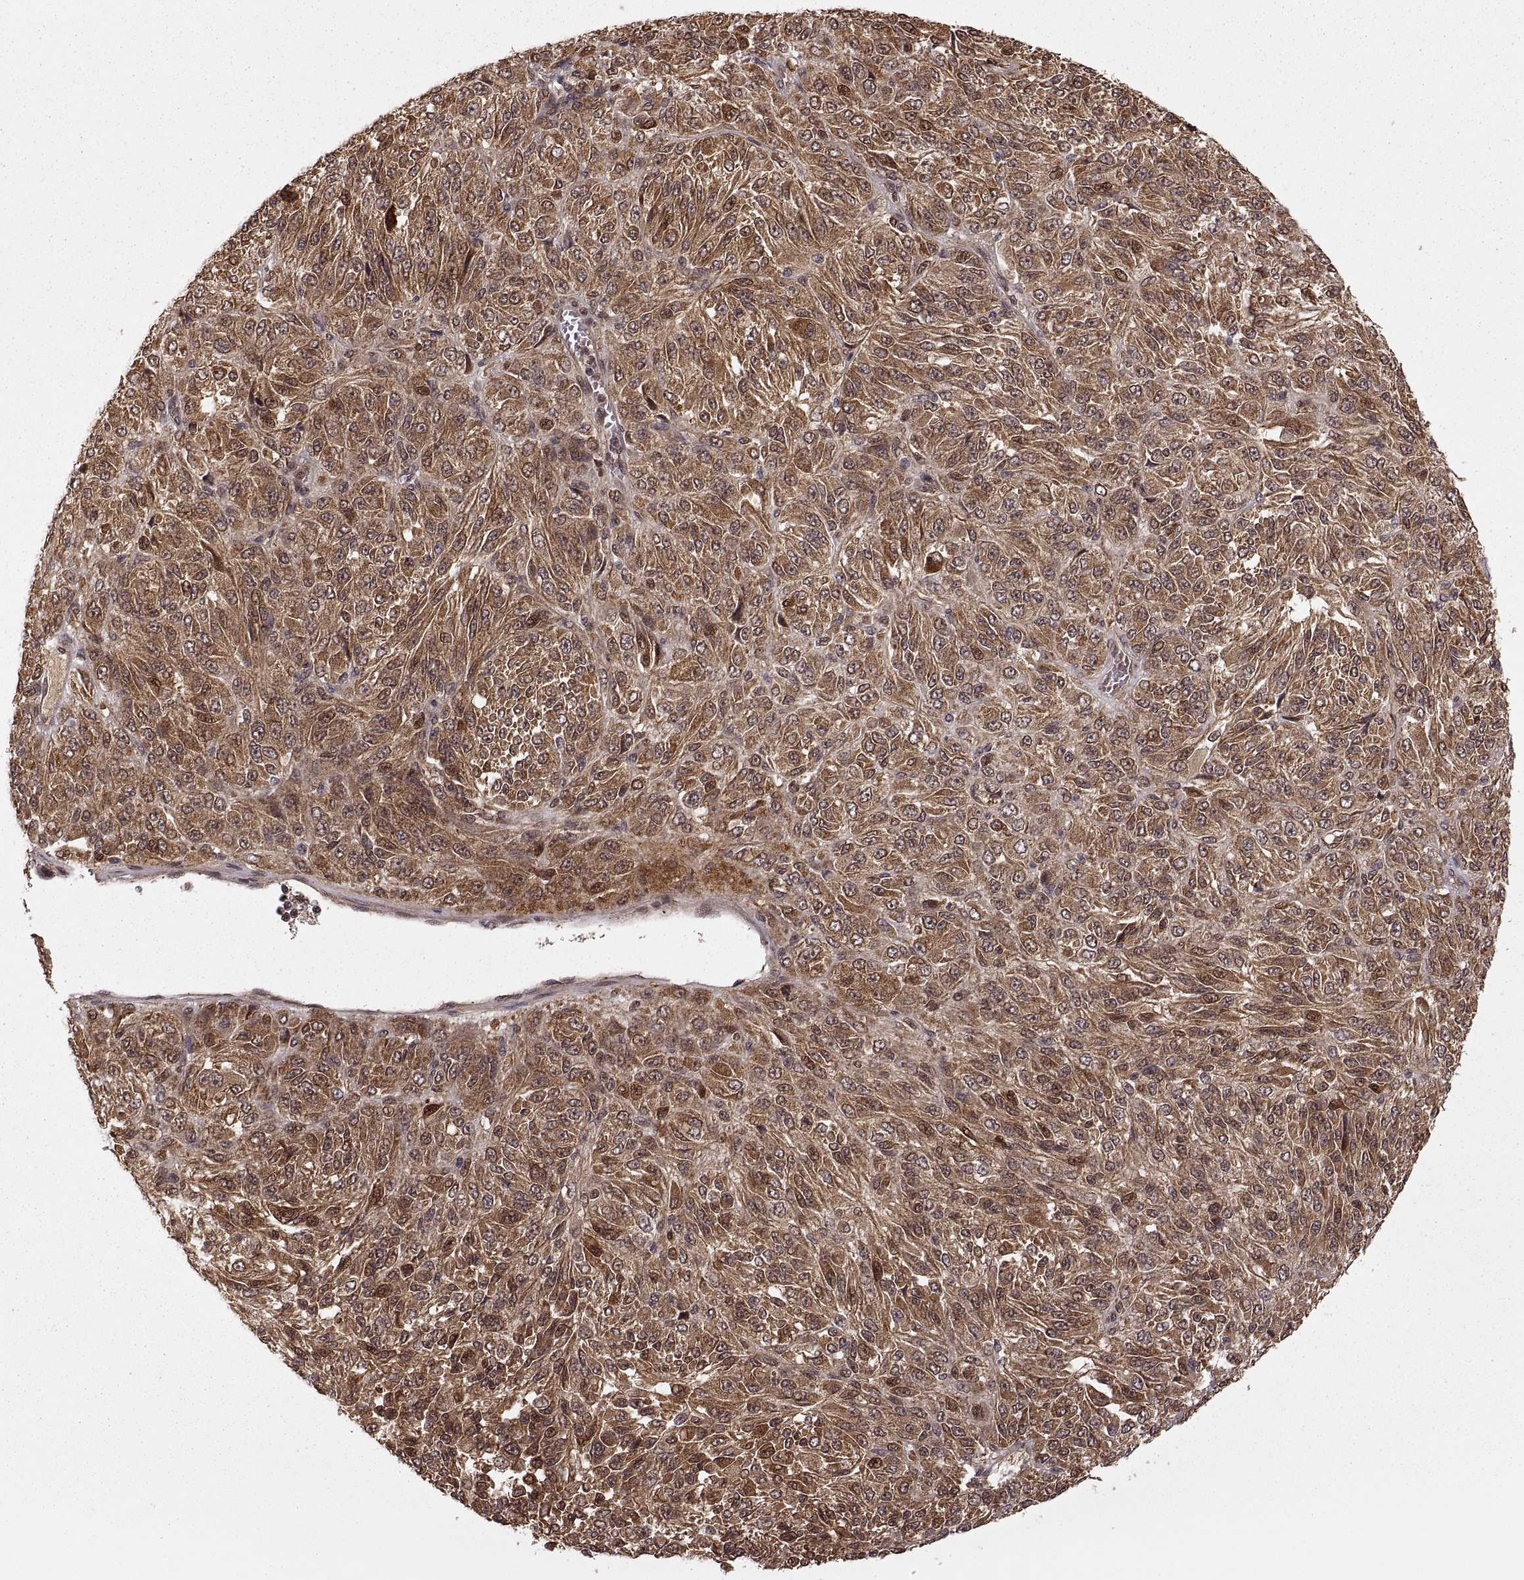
{"staining": {"intensity": "strong", "quantity": ">75%", "location": "cytoplasmic/membranous"}, "tissue": "melanoma", "cell_type": "Tumor cells", "image_type": "cancer", "snomed": [{"axis": "morphology", "description": "Malignant melanoma, Metastatic site"}, {"axis": "topography", "description": "Brain"}], "caption": "Tumor cells show high levels of strong cytoplasmic/membranous expression in approximately >75% of cells in human melanoma.", "gene": "DEDD", "patient": {"sex": "female", "age": 56}}